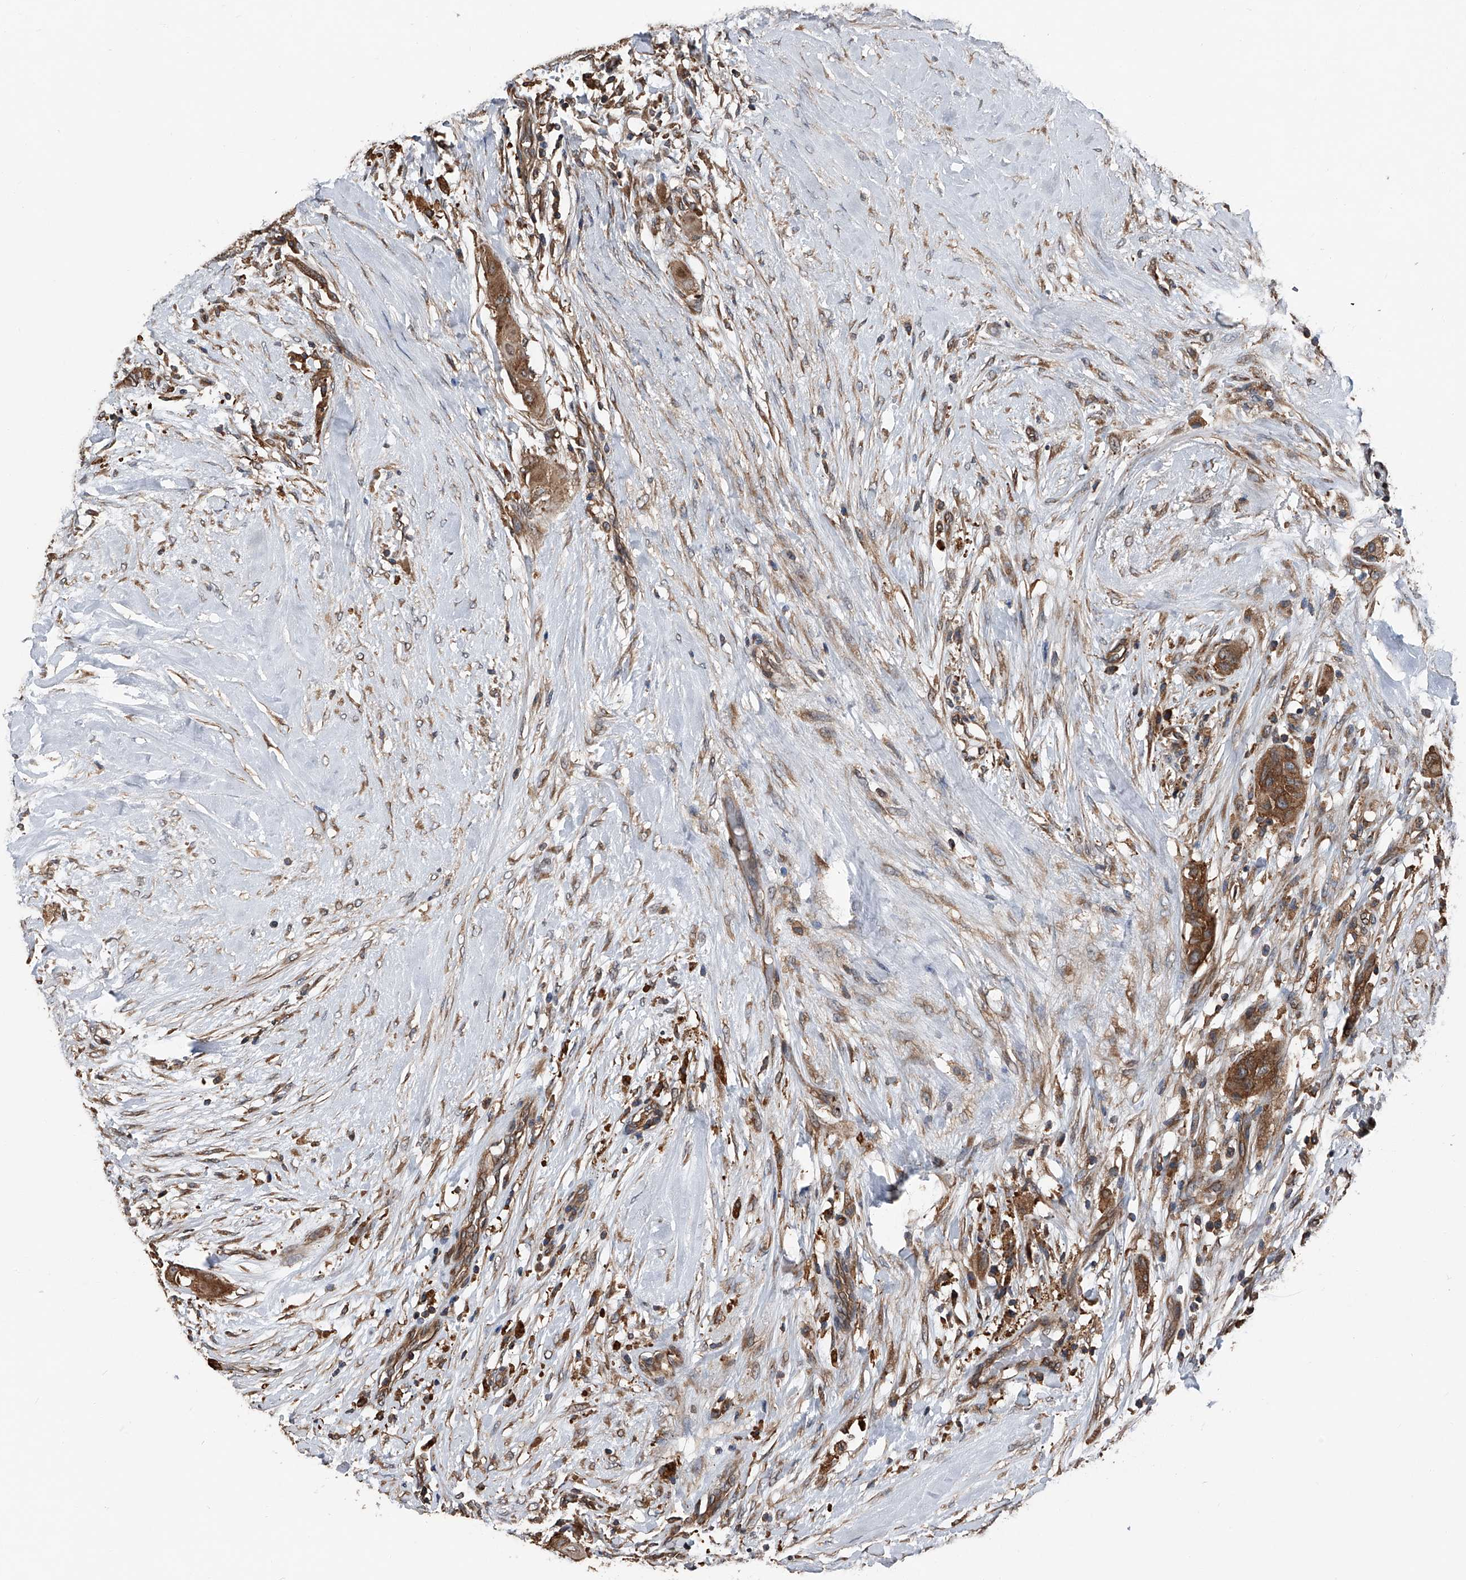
{"staining": {"intensity": "strong", "quantity": "25%-75%", "location": "cytoplasmic/membranous"}, "tissue": "thyroid cancer", "cell_type": "Tumor cells", "image_type": "cancer", "snomed": [{"axis": "morphology", "description": "Papillary adenocarcinoma, NOS"}, {"axis": "topography", "description": "Thyroid gland"}], "caption": "Tumor cells show high levels of strong cytoplasmic/membranous positivity in about 25%-75% of cells in human thyroid cancer. The staining was performed using DAB (3,3'-diaminobenzidine), with brown indicating positive protein expression. Nuclei are stained blue with hematoxylin.", "gene": "KCNJ2", "patient": {"sex": "female", "age": 59}}